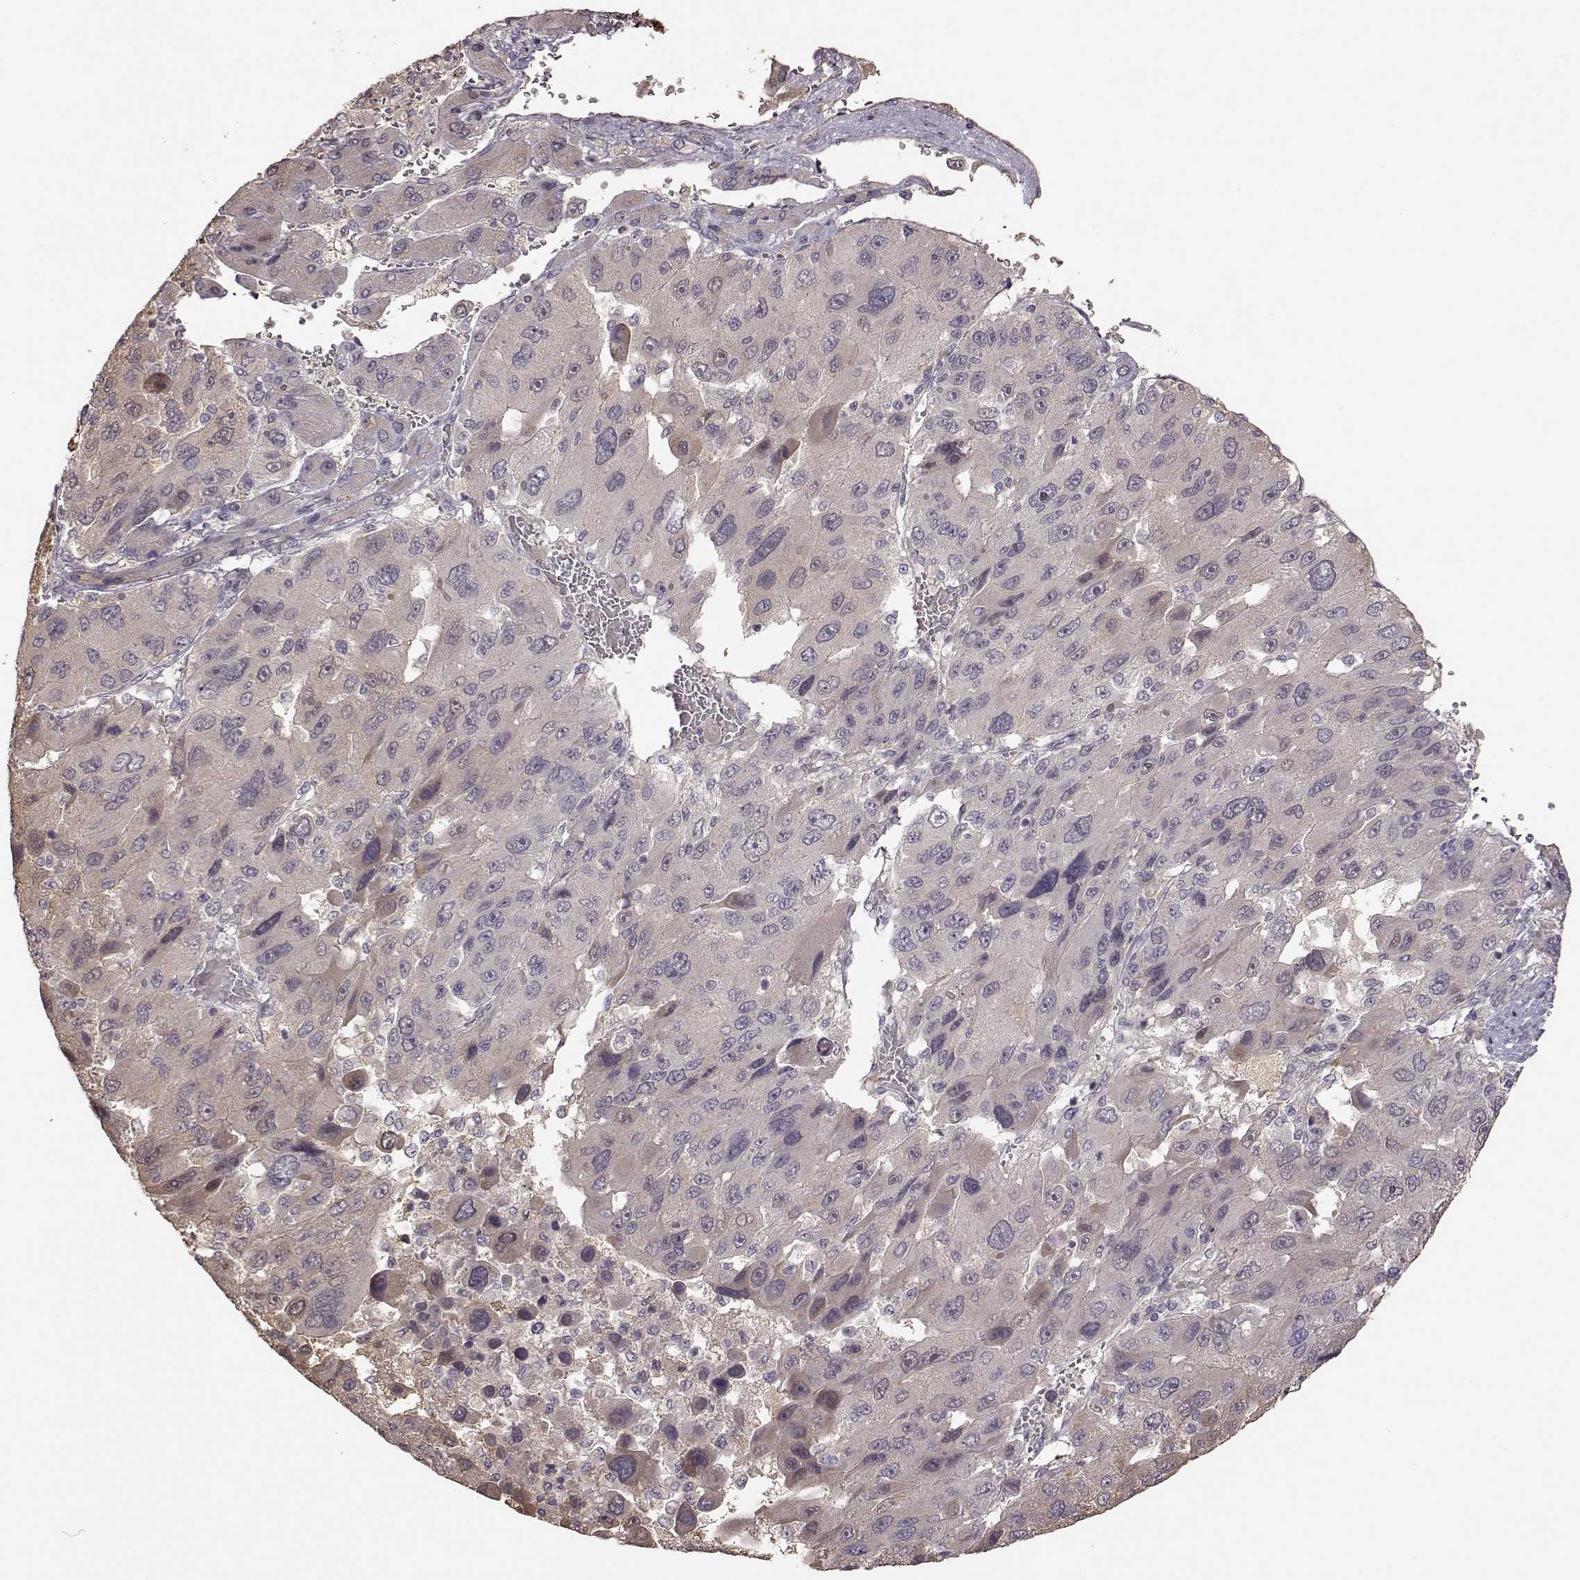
{"staining": {"intensity": "weak", "quantity": "<25%", "location": "cytoplasmic/membranous"}, "tissue": "liver cancer", "cell_type": "Tumor cells", "image_type": "cancer", "snomed": [{"axis": "morphology", "description": "Carcinoma, Hepatocellular, NOS"}, {"axis": "topography", "description": "Liver"}], "caption": "Tumor cells are negative for protein expression in human hepatocellular carcinoma (liver). (IHC, brightfield microscopy, high magnification).", "gene": "CRB1", "patient": {"sex": "female", "age": 41}}